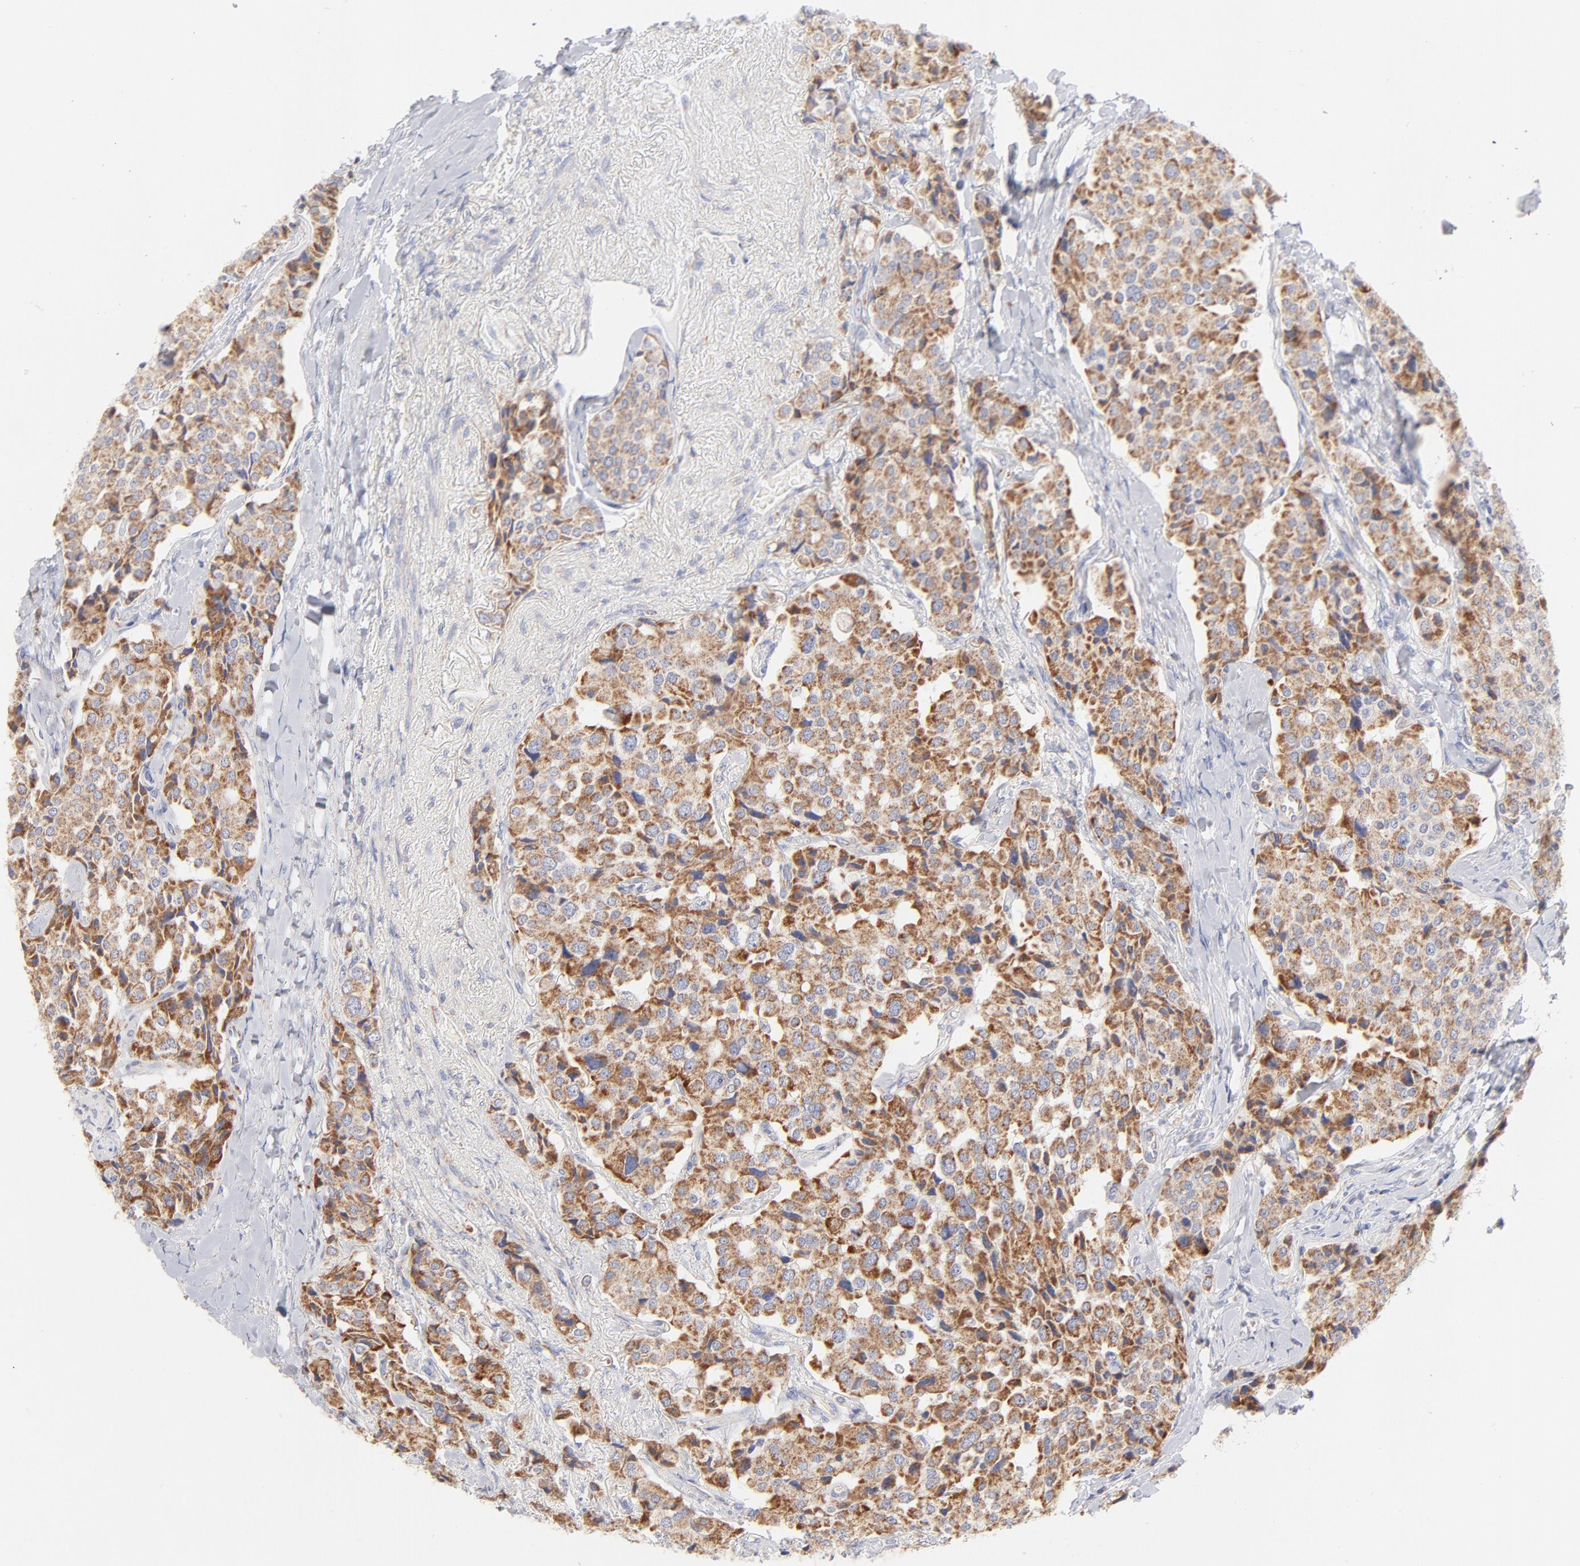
{"staining": {"intensity": "moderate", "quantity": ">75%", "location": "cytoplasmic/membranous"}, "tissue": "carcinoid", "cell_type": "Tumor cells", "image_type": "cancer", "snomed": [{"axis": "morphology", "description": "Carcinoid, malignant, NOS"}, {"axis": "topography", "description": "Colon"}], "caption": "Carcinoid (malignant) stained for a protein (brown) reveals moderate cytoplasmic/membranous positive positivity in approximately >75% of tumor cells.", "gene": "TIMM8A", "patient": {"sex": "female", "age": 61}}